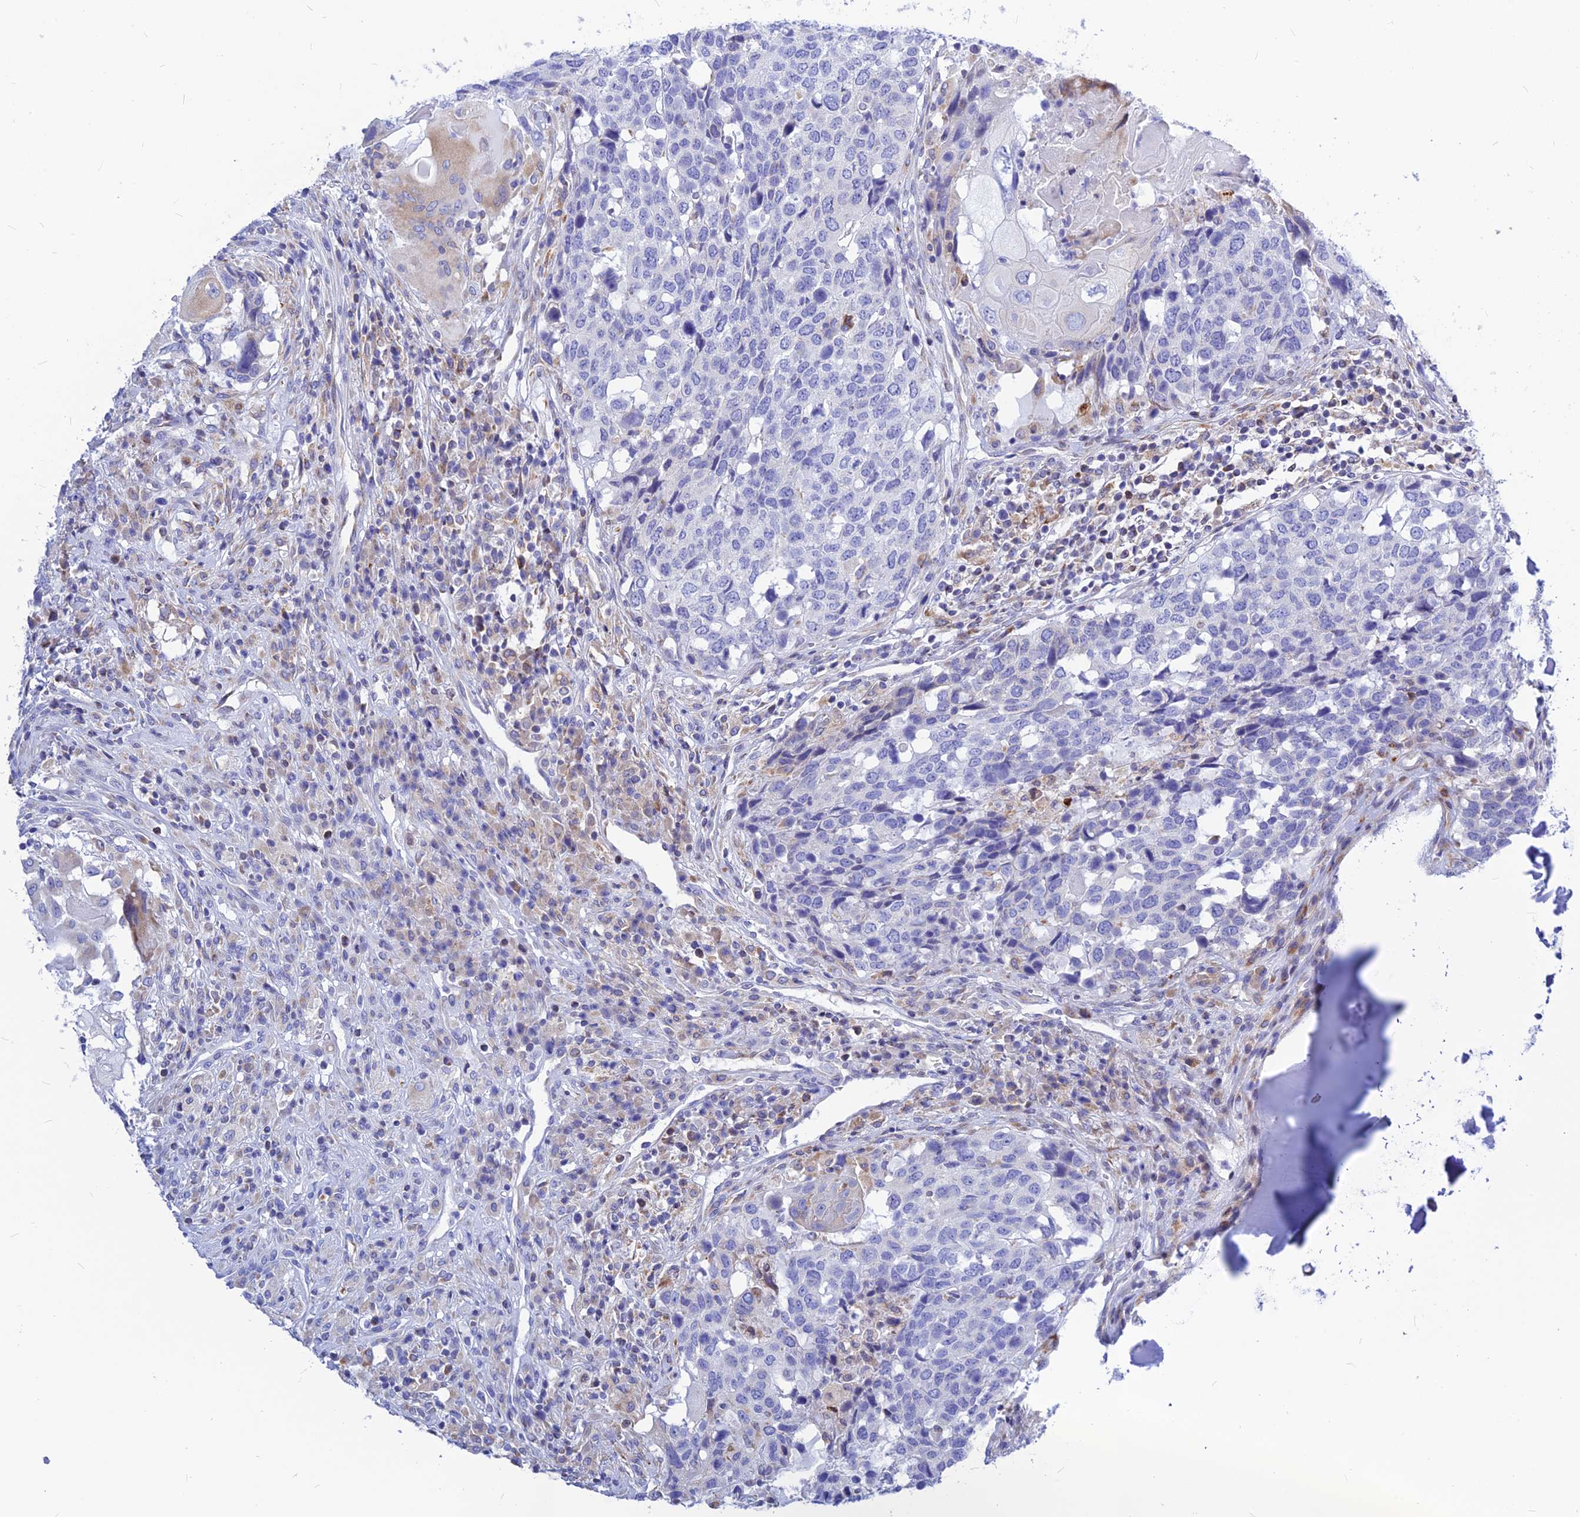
{"staining": {"intensity": "weak", "quantity": "<25%", "location": "cytoplasmic/membranous"}, "tissue": "head and neck cancer", "cell_type": "Tumor cells", "image_type": "cancer", "snomed": [{"axis": "morphology", "description": "Squamous cell carcinoma, NOS"}, {"axis": "topography", "description": "Head-Neck"}], "caption": "High magnification brightfield microscopy of head and neck cancer (squamous cell carcinoma) stained with DAB (3,3'-diaminobenzidine) (brown) and counterstained with hematoxylin (blue): tumor cells show no significant staining. Brightfield microscopy of immunohistochemistry stained with DAB (brown) and hematoxylin (blue), captured at high magnification.", "gene": "CNOT6", "patient": {"sex": "male", "age": 66}}